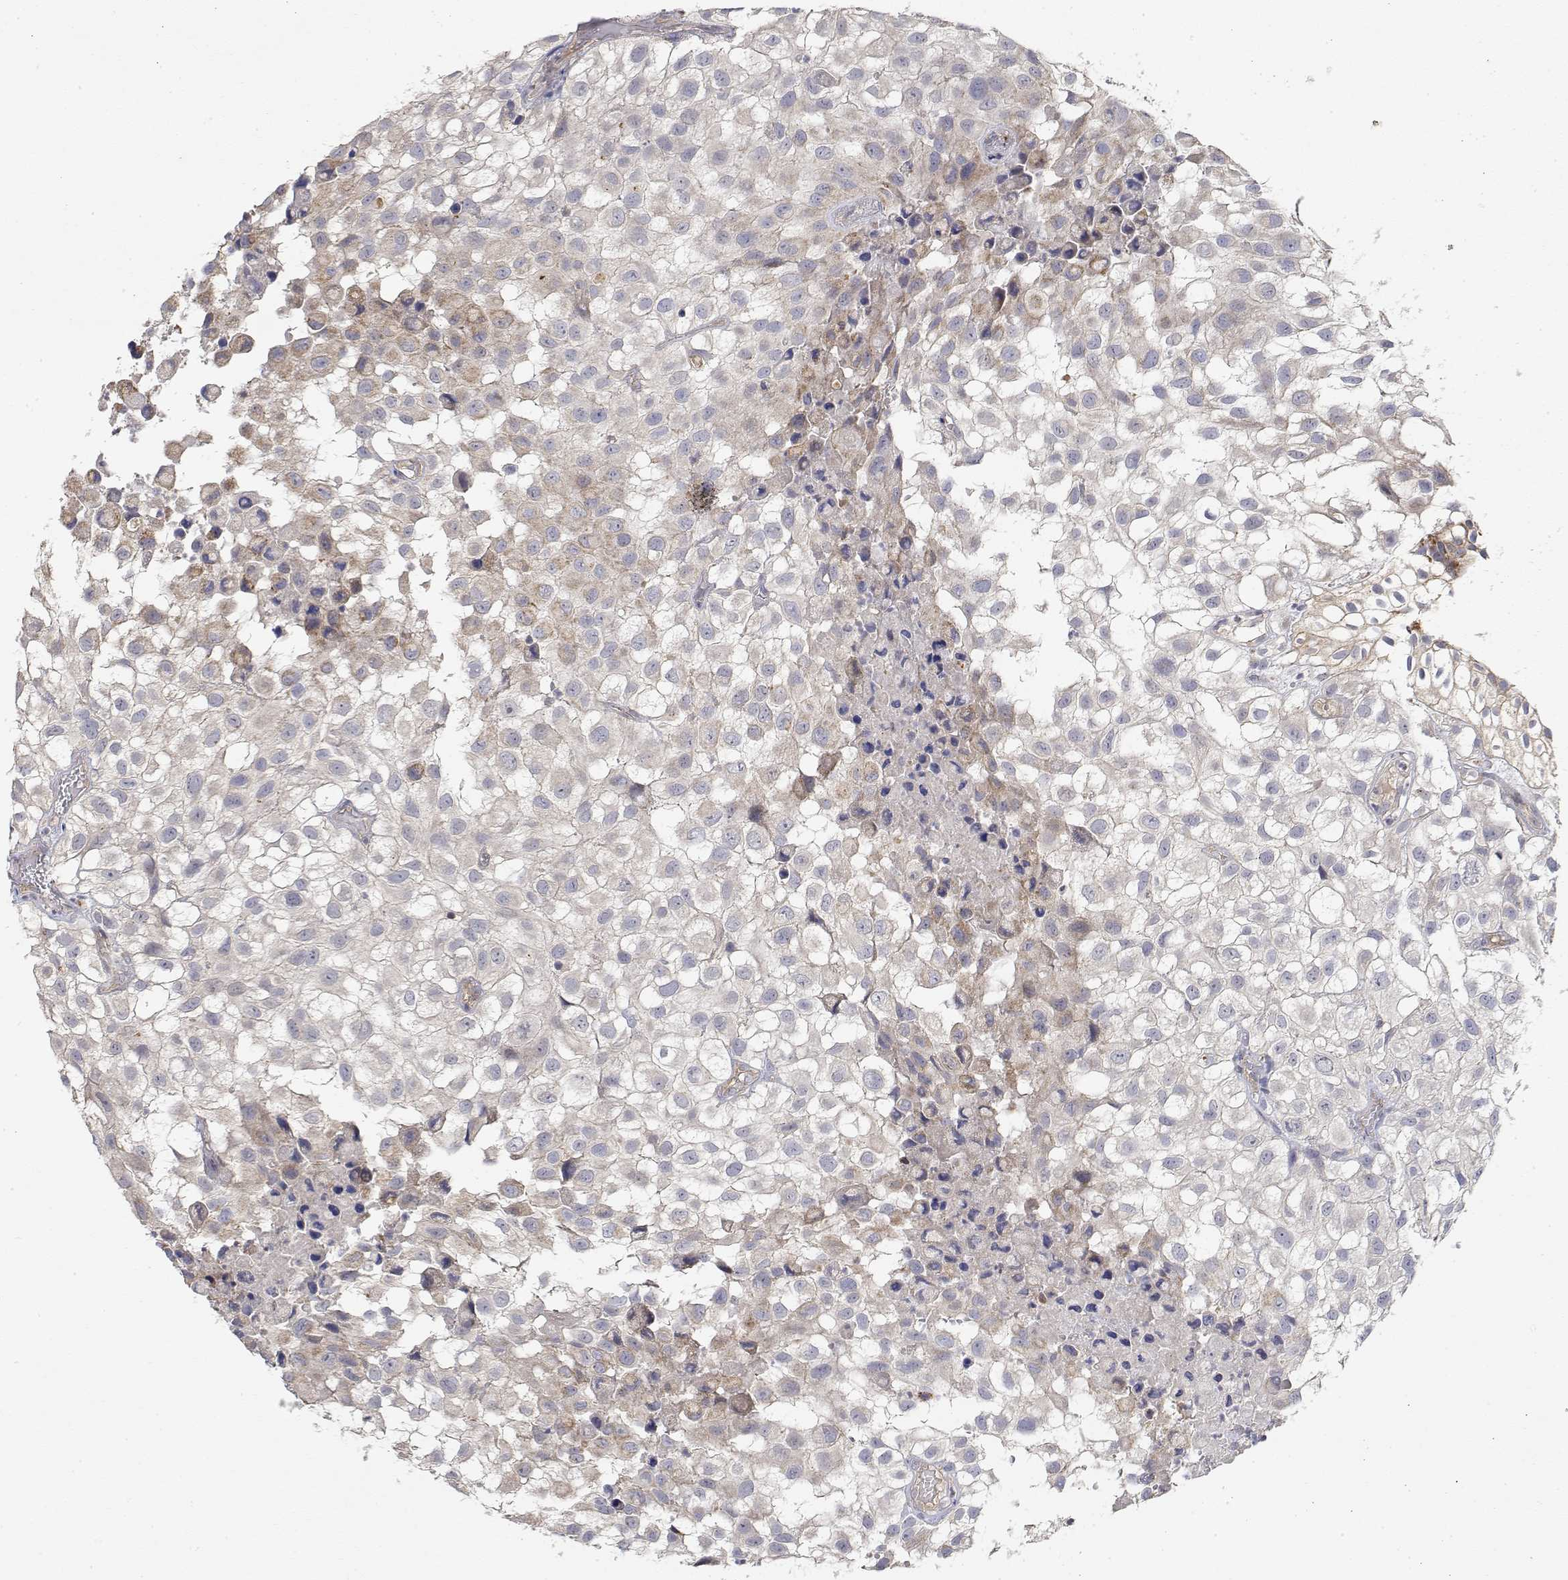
{"staining": {"intensity": "weak", "quantity": "<25%", "location": "cytoplasmic/membranous"}, "tissue": "urothelial cancer", "cell_type": "Tumor cells", "image_type": "cancer", "snomed": [{"axis": "morphology", "description": "Urothelial carcinoma, High grade"}, {"axis": "topography", "description": "Urinary bladder"}], "caption": "High power microscopy micrograph of an immunohistochemistry (IHC) photomicrograph of high-grade urothelial carcinoma, revealing no significant staining in tumor cells.", "gene": "LONRF3", "patient": {"sex": "male", "age": 56}}